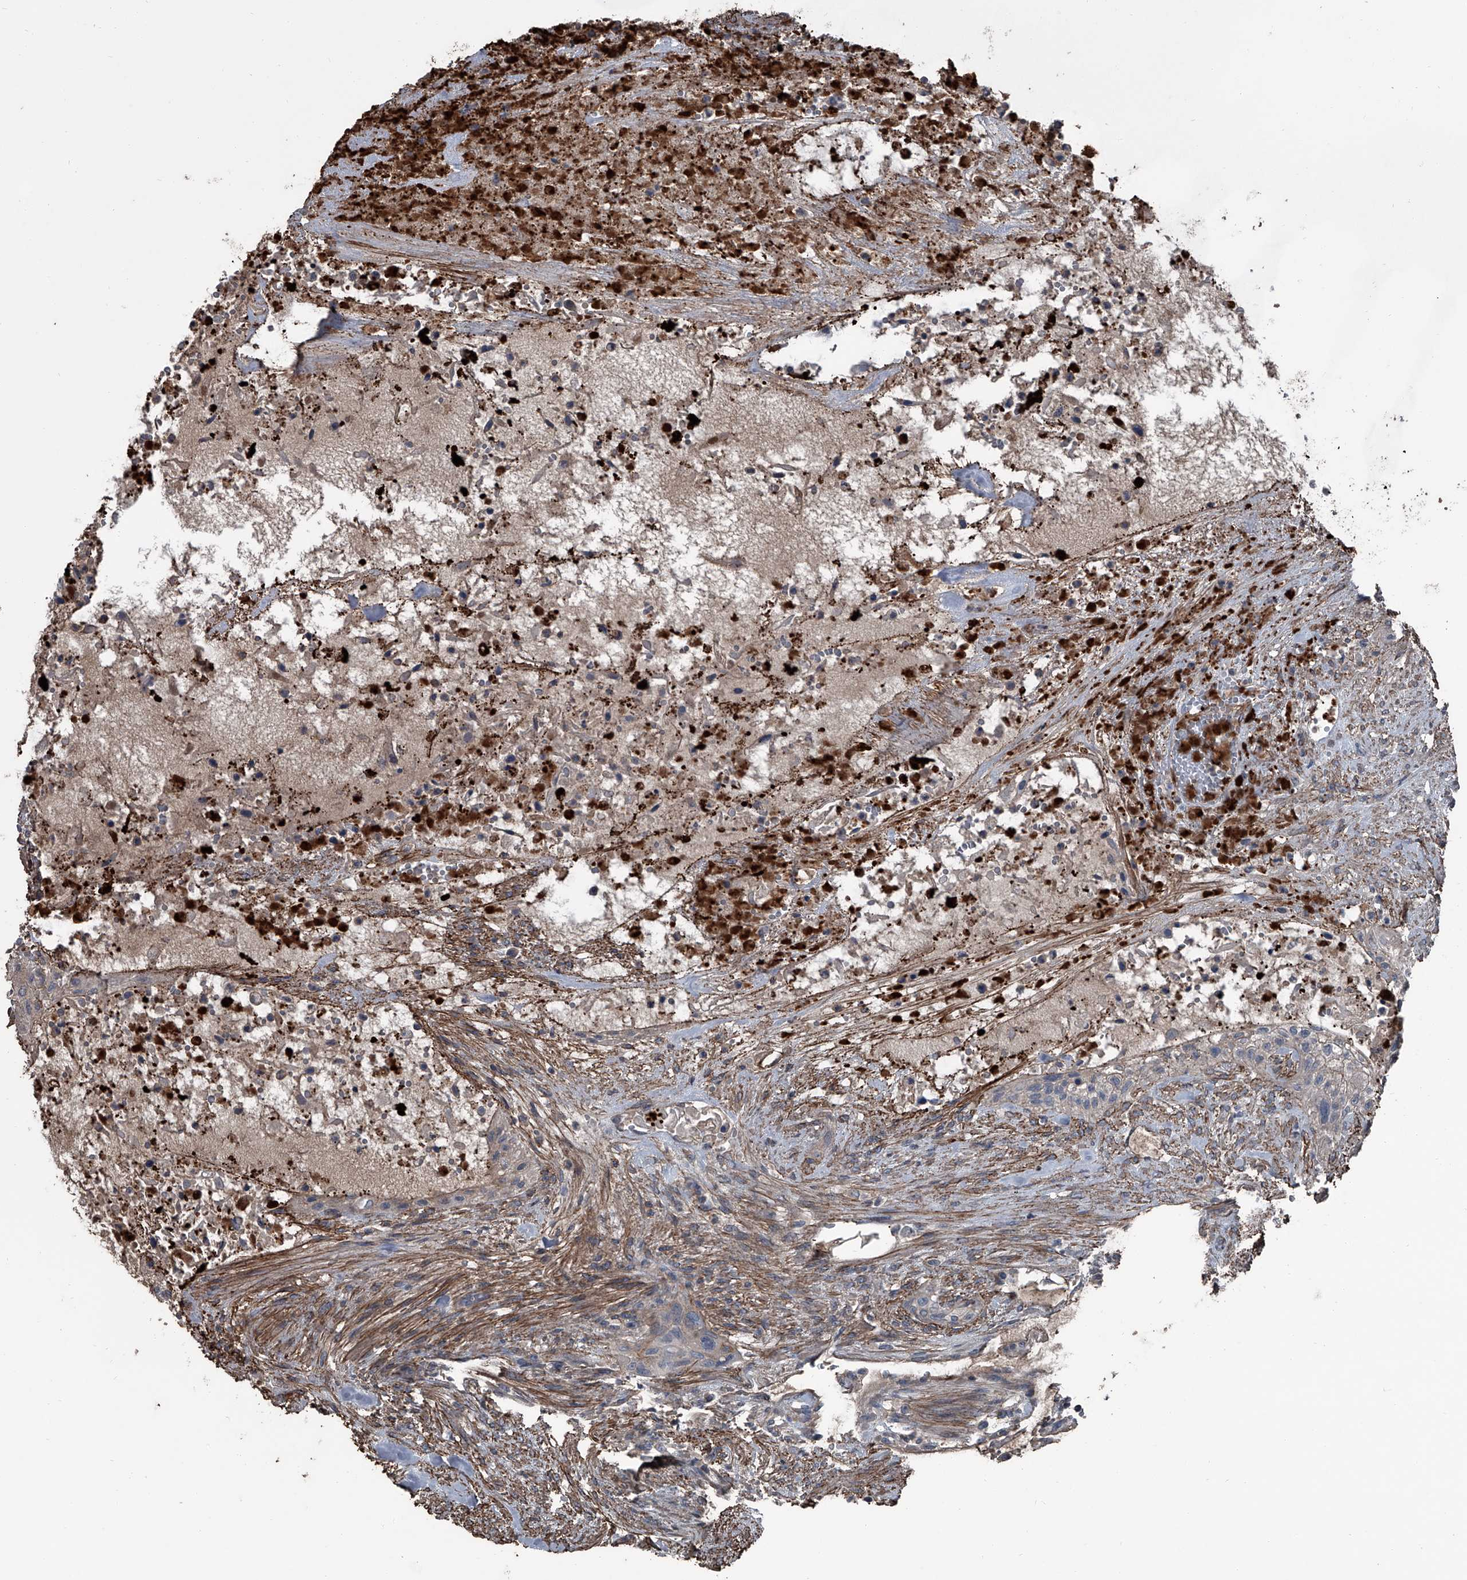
{"staining": {"intensity": "negative", "quantity": "none", "location": "none"}, "tissue": "urothelial cancer", "cell_type": "Tumor cells", "image_type": "cancer", "snomed": [{"axis": "morphology", "description": "Urothelial carcinoma, High grade"}, {"axis": "topography", "description": "Urinary bladder"}], "caption": "Tumor cells are negative for brown protein staining in high-grade urothelial carcinoma.", "gene": "OARD1", "patient": {"sex": "male", "age": 35}}